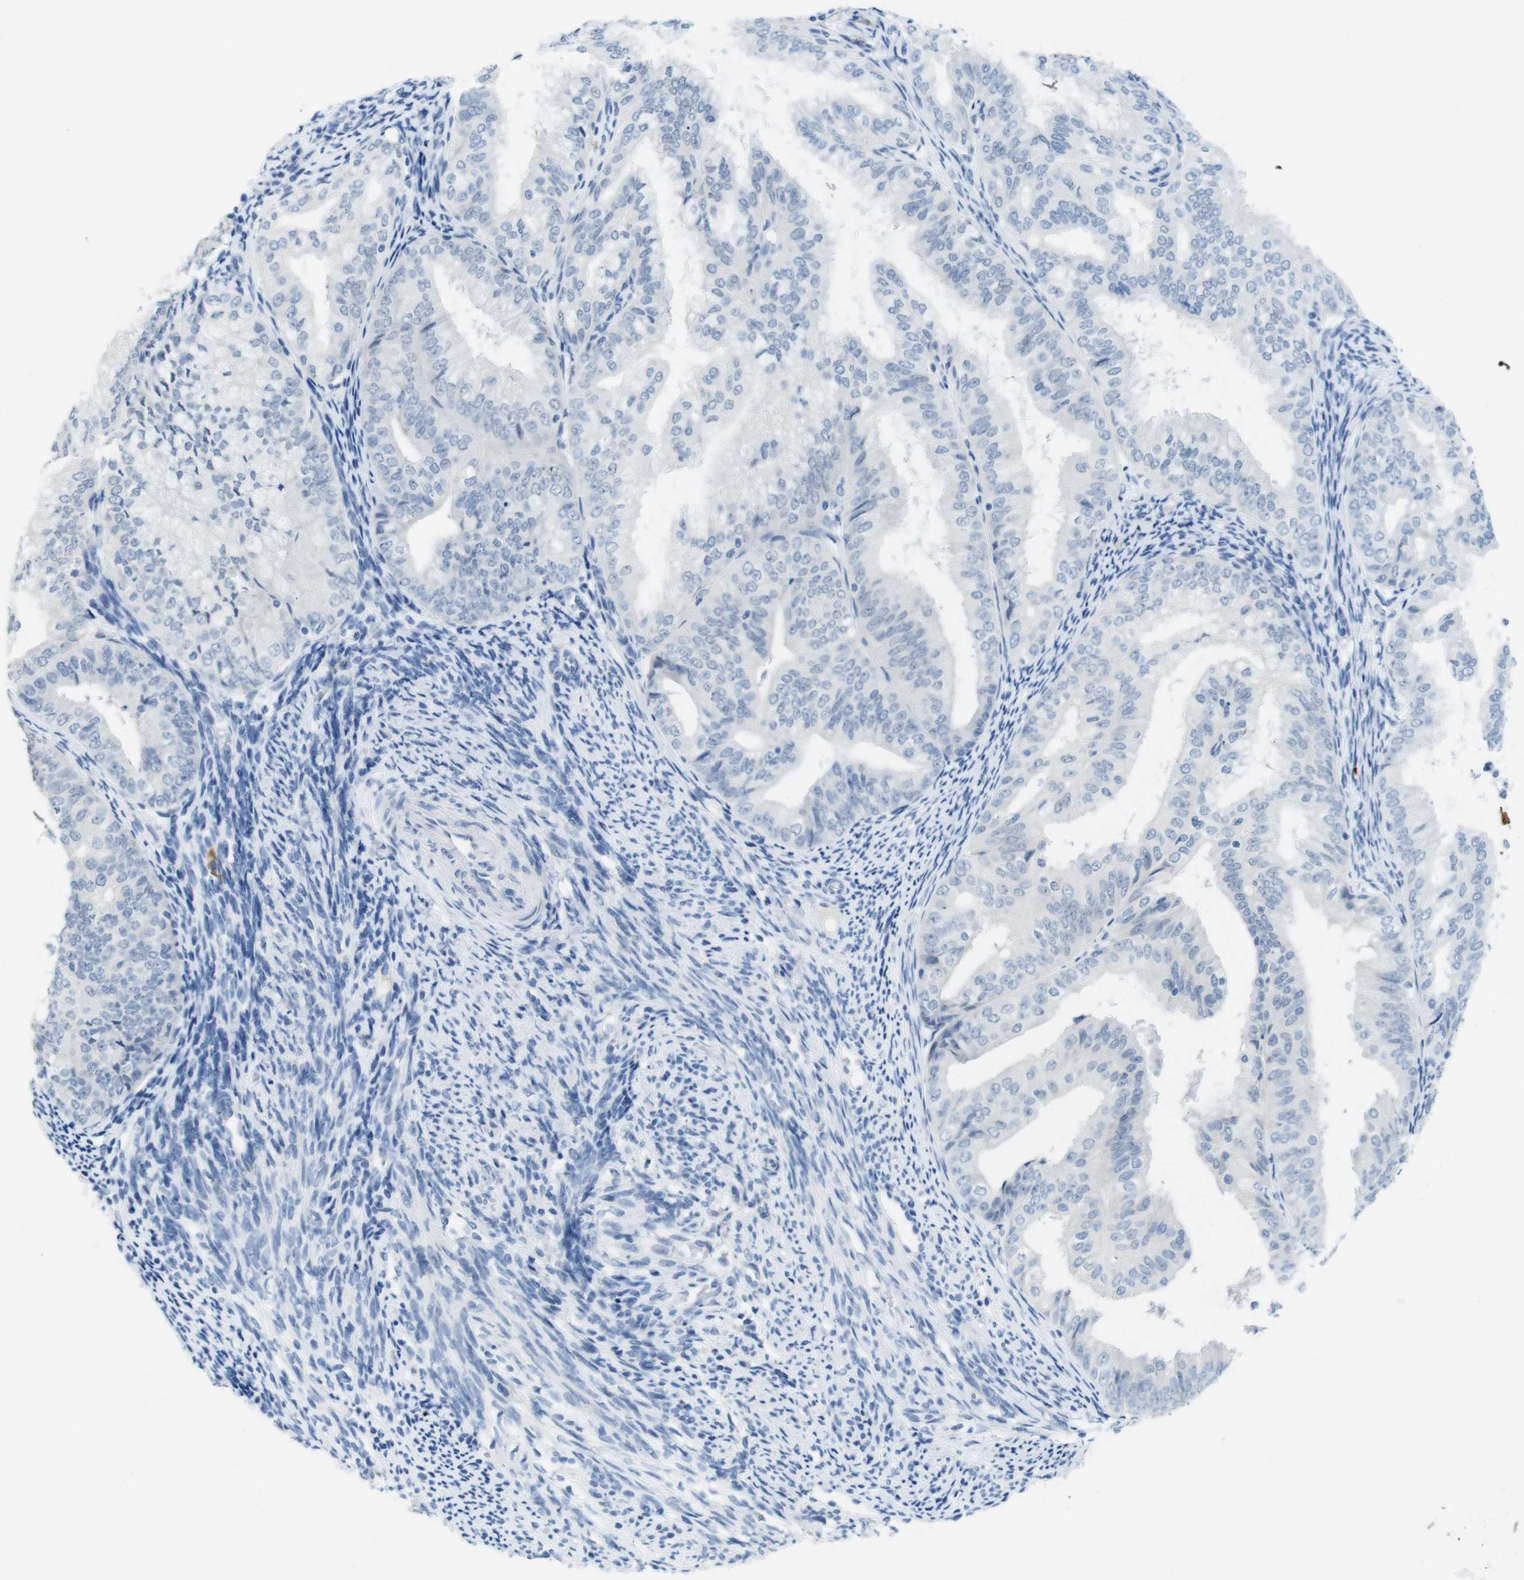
{"staining": {"intensity": "negative", "quantity": "none", "location": "none"}, "tissue": "endometrial cancer", "cell_type": "Tumor cells", "image_type": "cancer", "snomed": [{"axis": "morphology", "description": "Adenocarcinoma, NOS"}, {"axis": "topography", "description": "Endometrium"}], "caption": "DAB (3,3'-diaminobenzidine) immunohistochemical staining of human endometrial adenocarcinoma demonstrates no significant positivity in tumor cells. Nuclei are stained in blue.", "gene": "OPN1SW", "patient": {"sex": "female", "age": 63}}